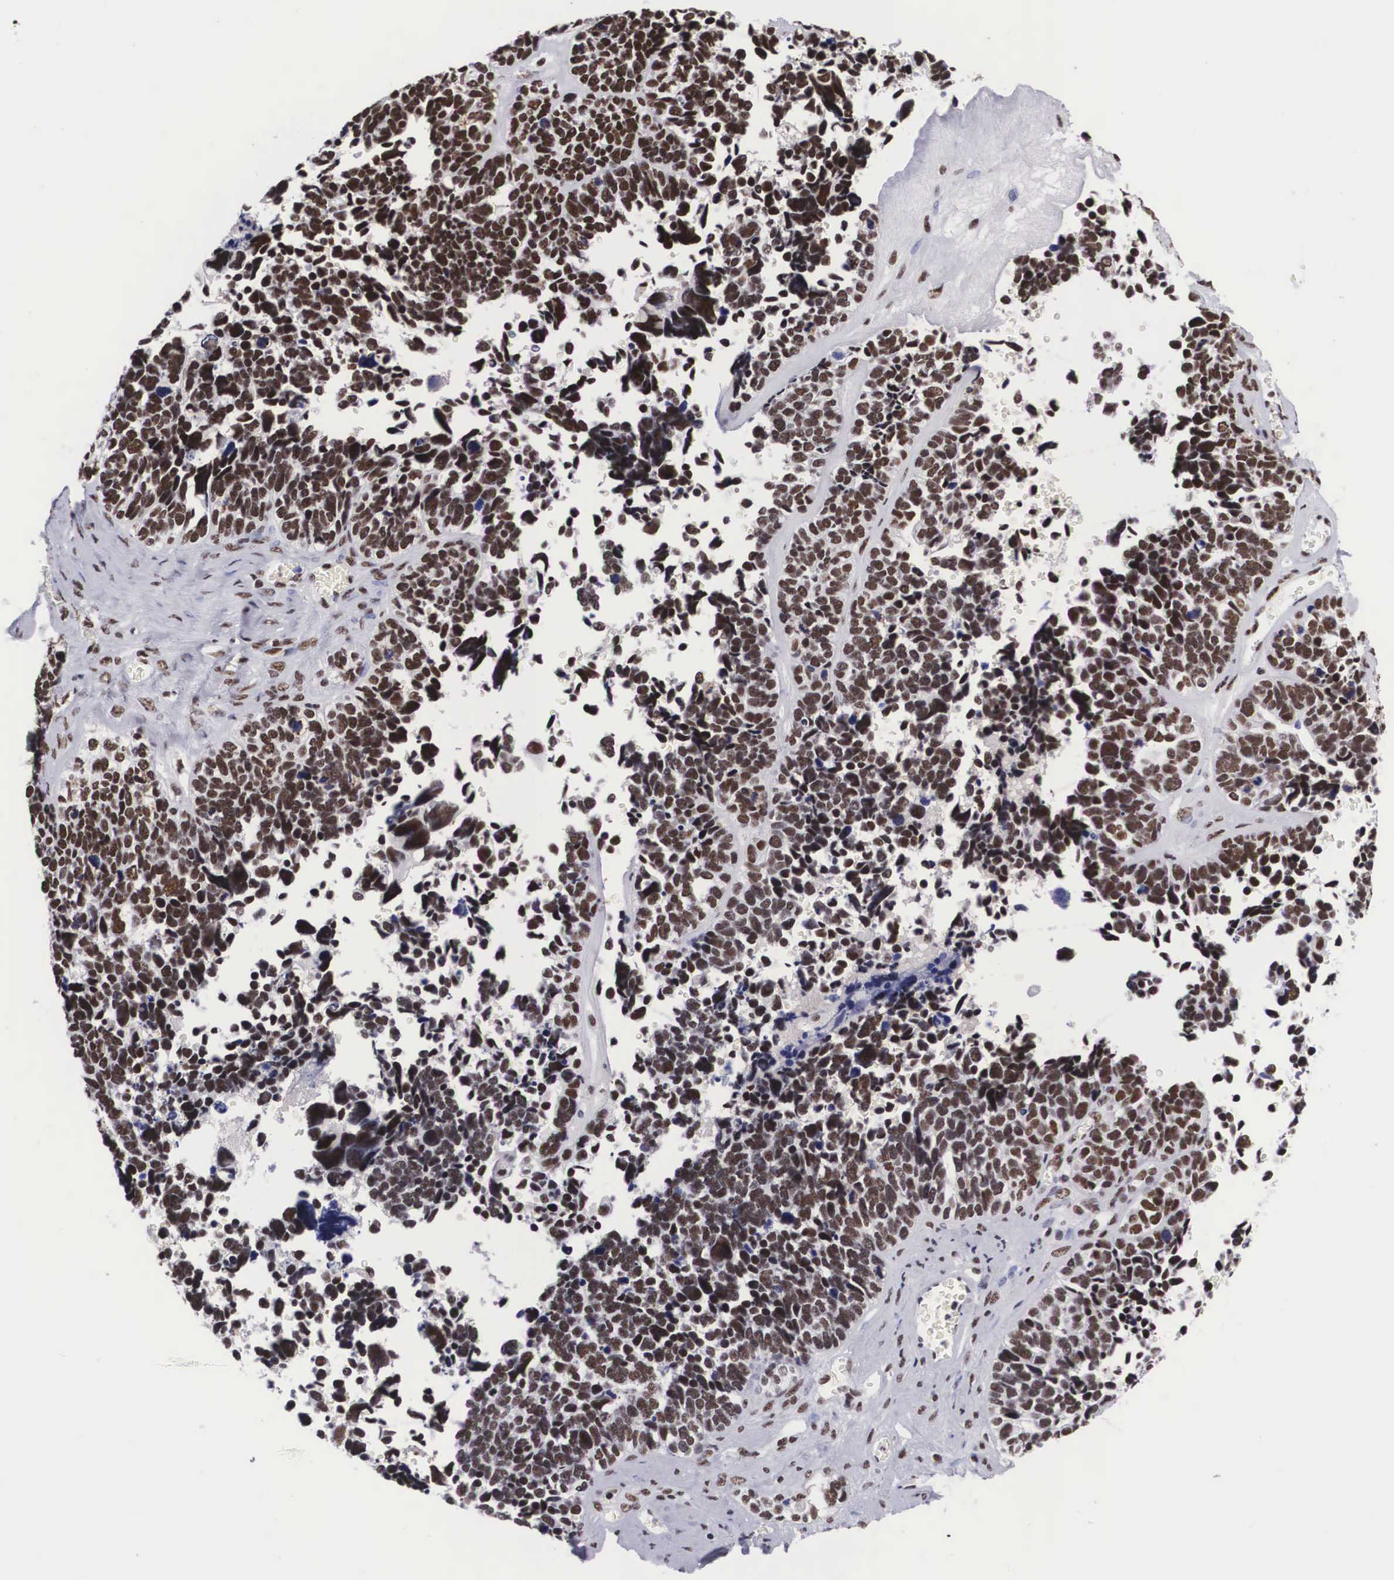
{"staining": {"intensity": "moderate", "quantity": ">75%", "location": "nuclear"}, "tissue": "ovarian cancer", "cell_type": "Tumor cells", "image_type": "cancer", "snomed": [{"axis": "morphology", "description": "Cystadenocarcinoma, serous, NOS"}, {"axis": "topography", "description": "Ovary"}], "caption": "This photomicrograph shows ovarian cancer stained with immunohistochemistry (IHC) to label a protein in brown. The nuclear of tumor cells show moderate positivity for the protein. Nuclei are counter-stained blue.", "gene": "SF3A1", "patient": {"sex": "female", "age": 77}}